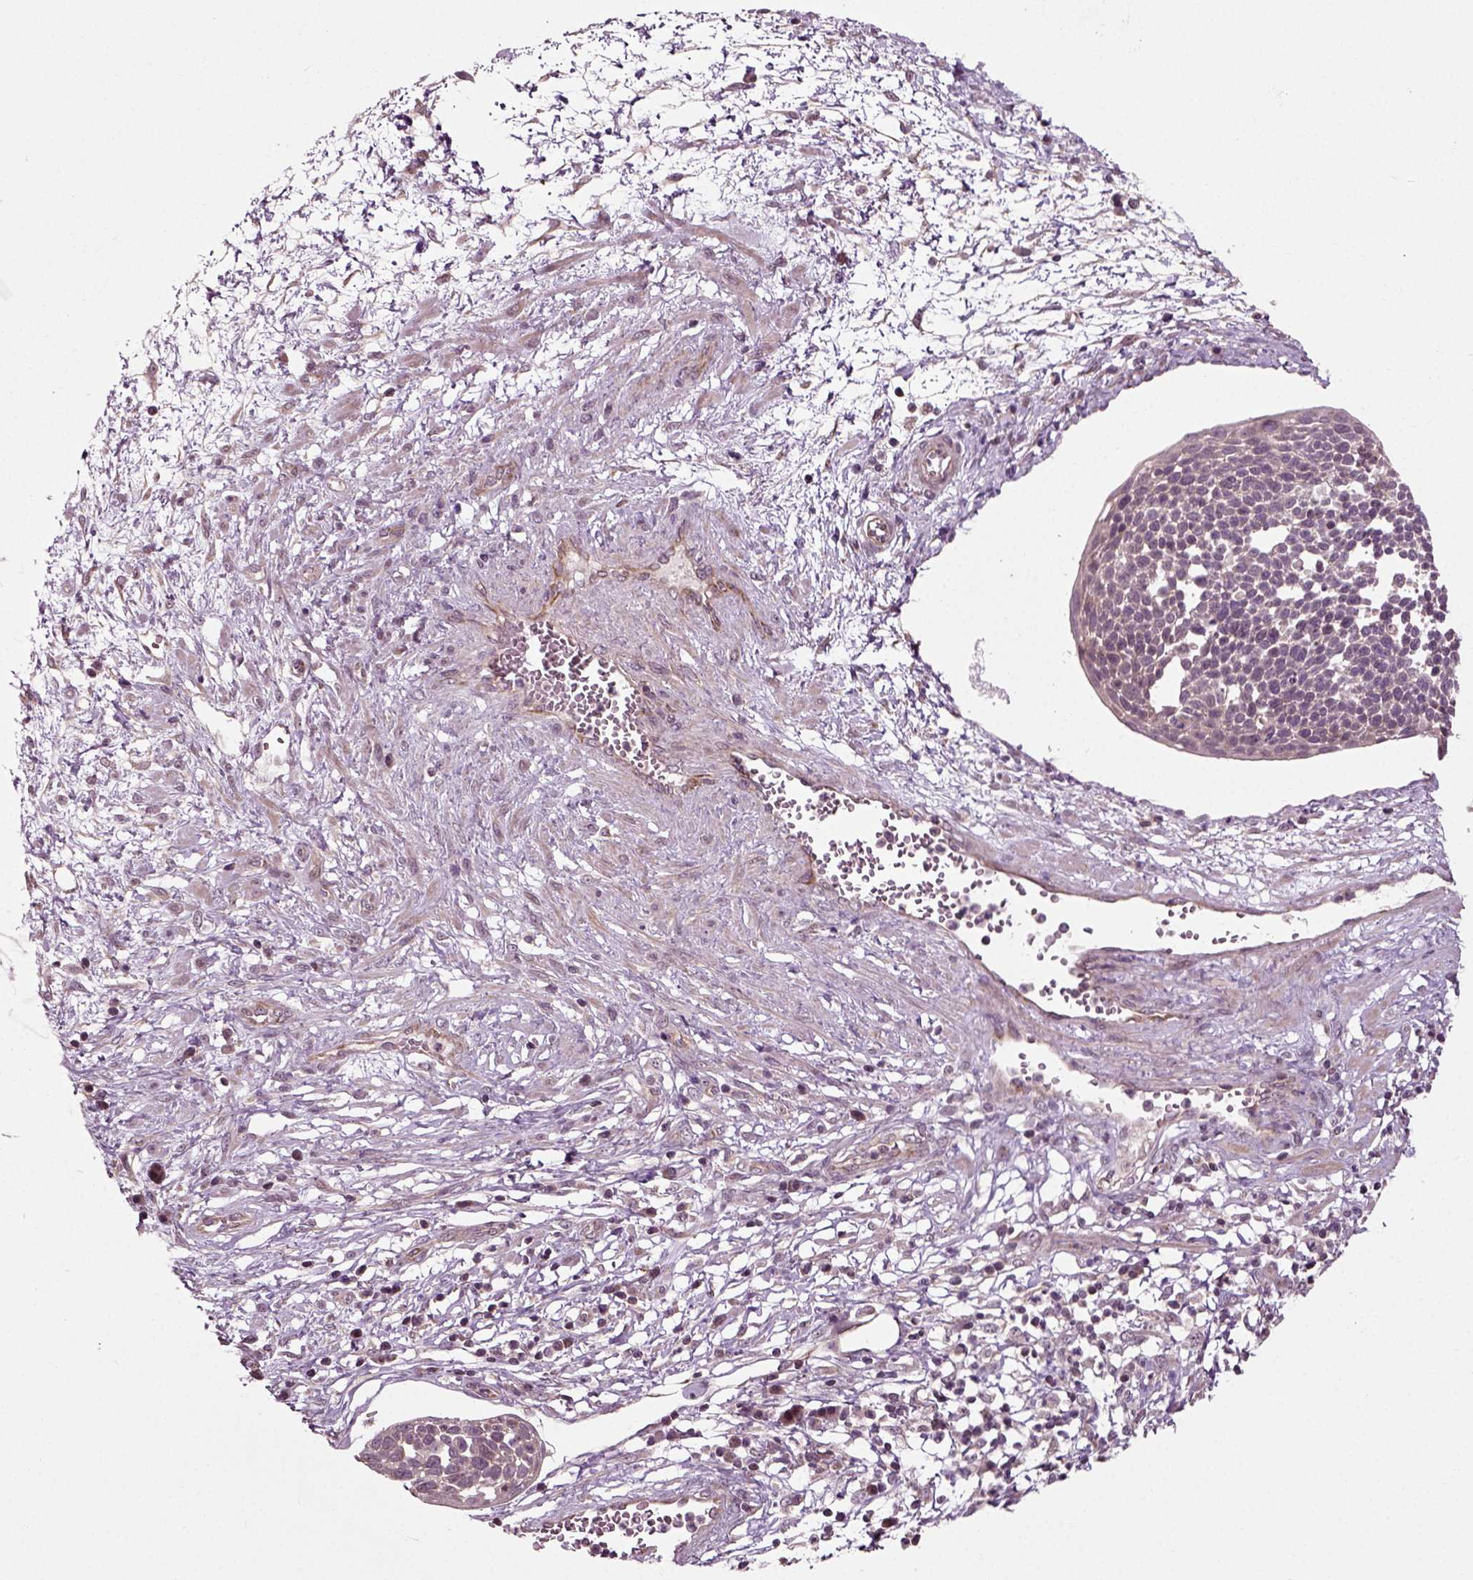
{"staining": {"intensity": "negative", "quantity": "none", "location": "none"}, "tissue": "cervical cancer", "cell_type": "Tumor cells", "image_type": "cancer", "snomed": [{"axis": "morphology", "description": "Squamous cell carcinoma, NOS"}, {"axis": "topography", "description": "Cervix"}], "caption": "Immunohistochemistry of cervical cancer (squamous cell carcinoma) shows no positivity in tumor cells.", "gene": "PLCD3", "patient": {"sex": "female", "age": 34}}